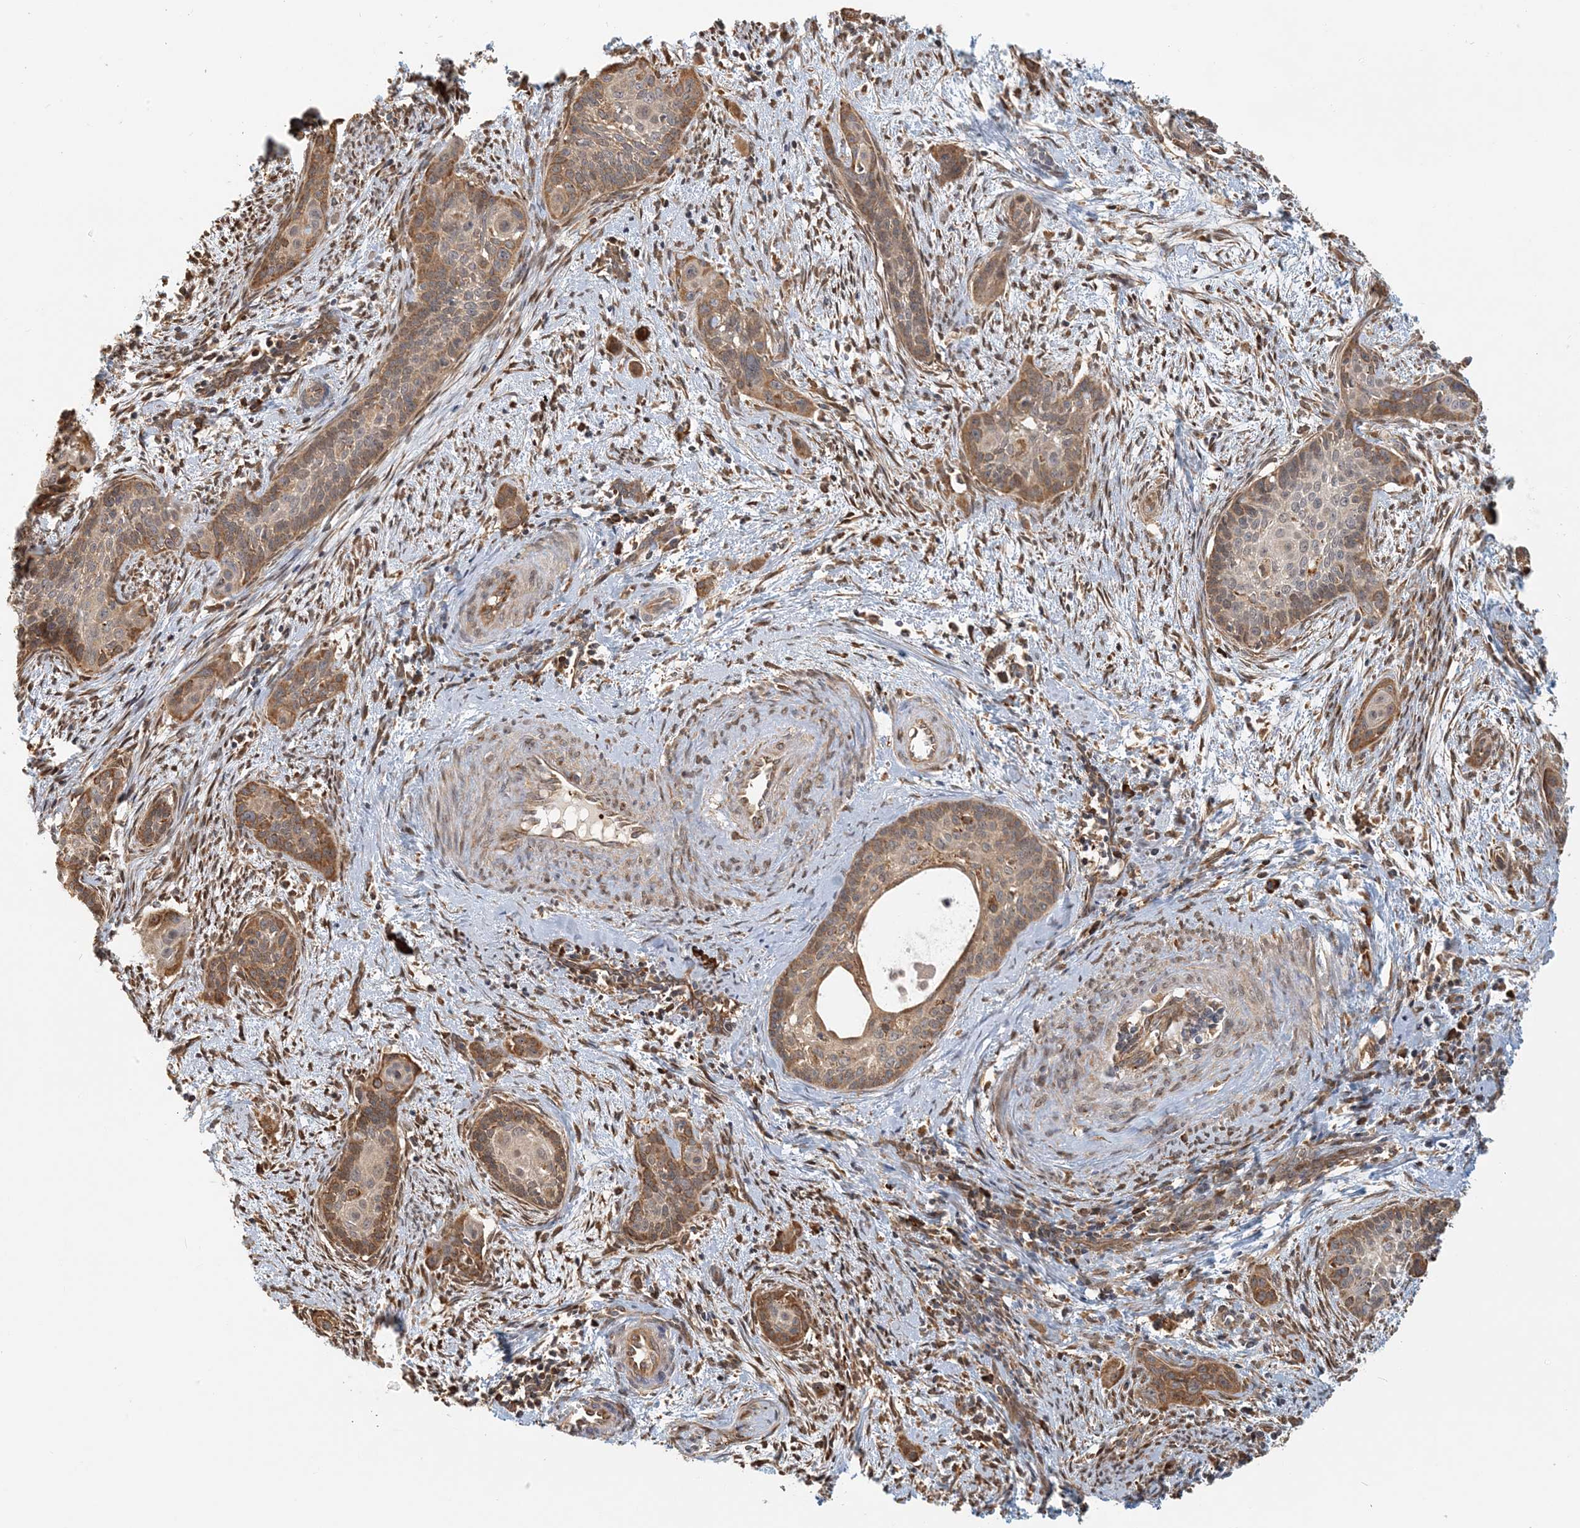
{"staining": {"intensity": "moderate", "quantity": ">75%", "location": "cytoplasmic/membranous"}, "tissue": "cervical cancer", "cell_type": "Tumor cells", "image_type": "cancer", "snomed": [{"axis": "morphology", "description": "Squamous cell carcinoma, NOS"}, {"axis": "topography", "description": "Cervix"}], "caption": "Immunohistochemical staining of human squamous cell carcinoma (cervical) reveals moderate cytoplasmic/membranous protein expression in about >75% of tumor cells. (Brightfield microscopy of DAB IHC at high magnification).", "gene": "HNMT", "patient": {"sex": "female", "age": 33}}